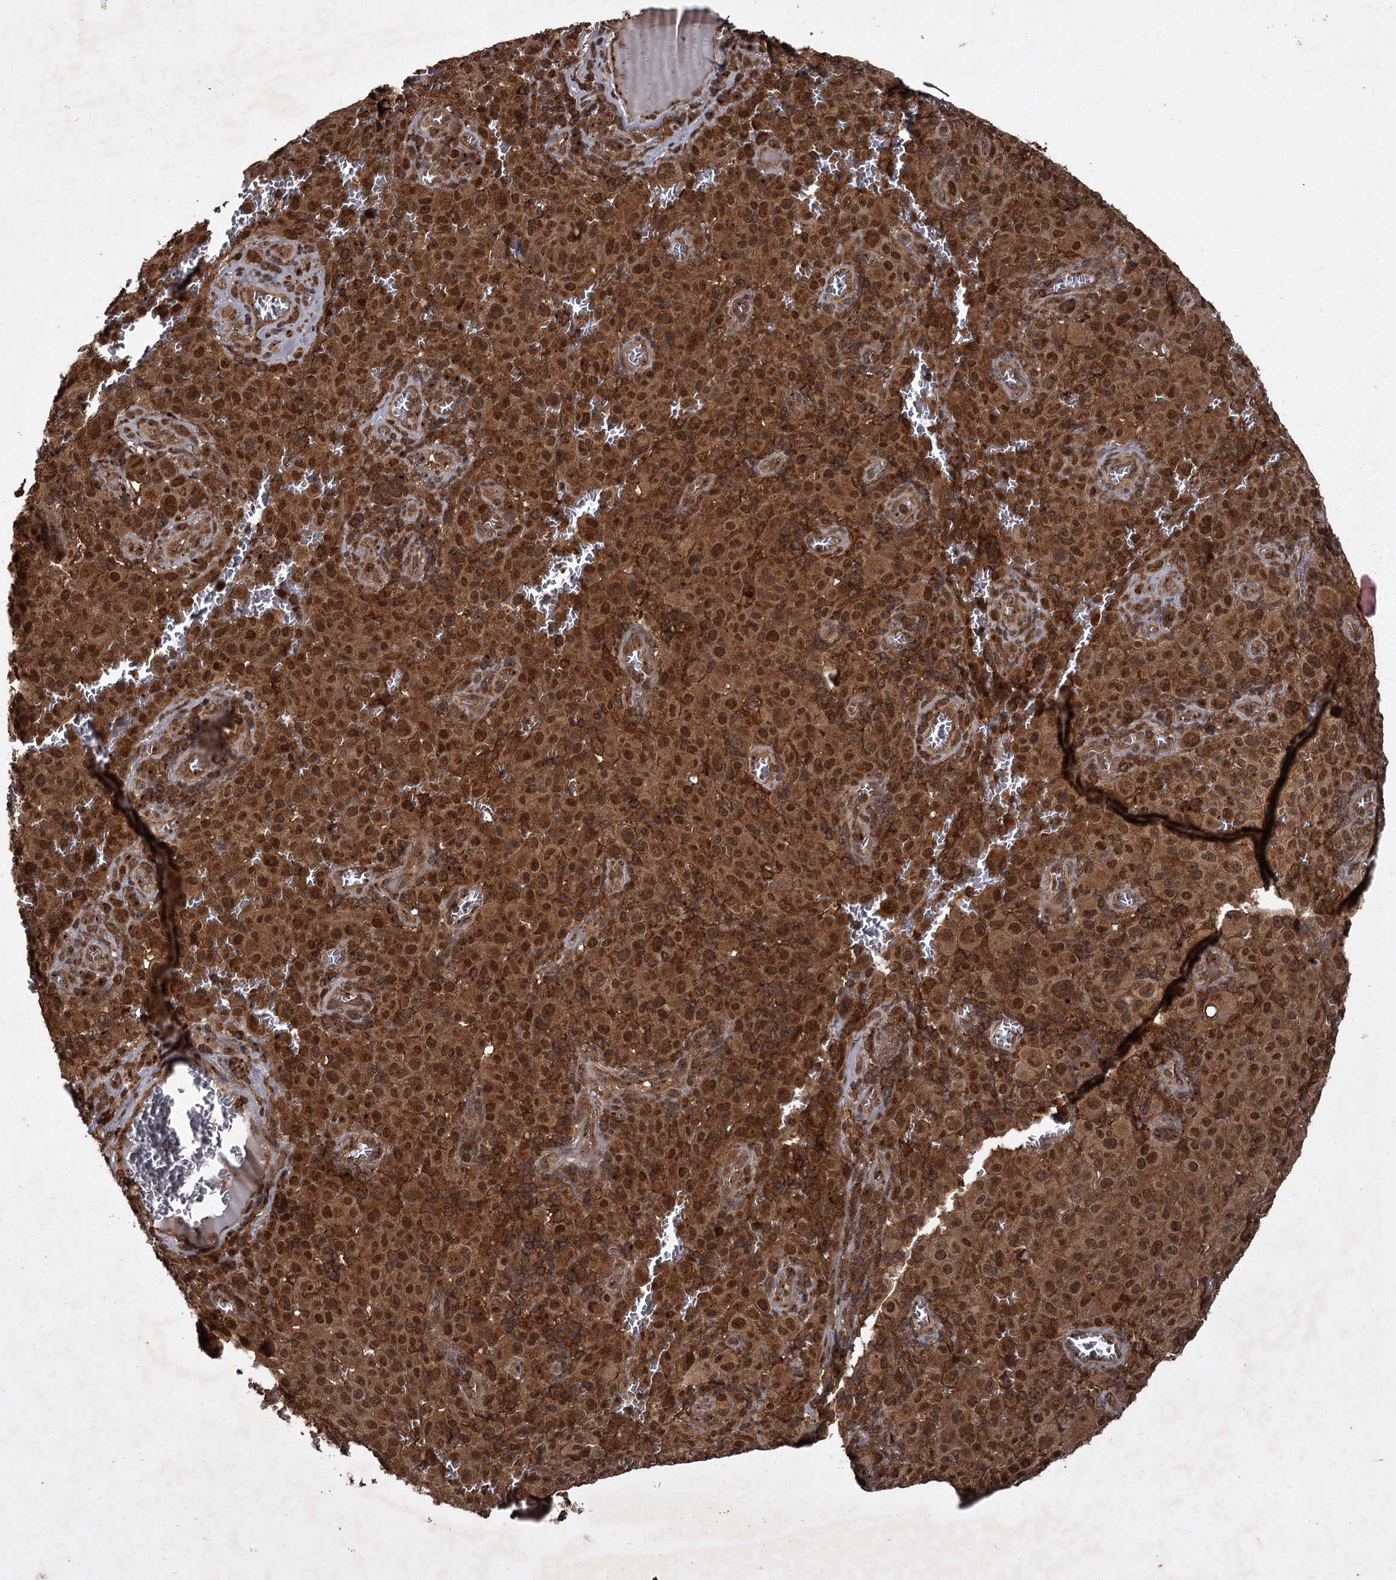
{"staining": {"intensity": "strong", "quantity": ">75%", "location": "cytoplasmic/membranous,nuclear"}, "tissue": "melanoma", "cell_type": "Tumor cells", "image_type": "cancer", "snomed": [{"axis": "morphology", "description": "Malignant melanoma, NOS"}, {"axis": "topography", "description": "Skin"}], "caption": "Melanoma stained for a protein (brown) reveals strong cytoplasmic/membranous and nuclear positive staining in approximately >75% of tumor cells.", "gene": "TBC1D23", "patient": {"sex": "female", "age": 82}}